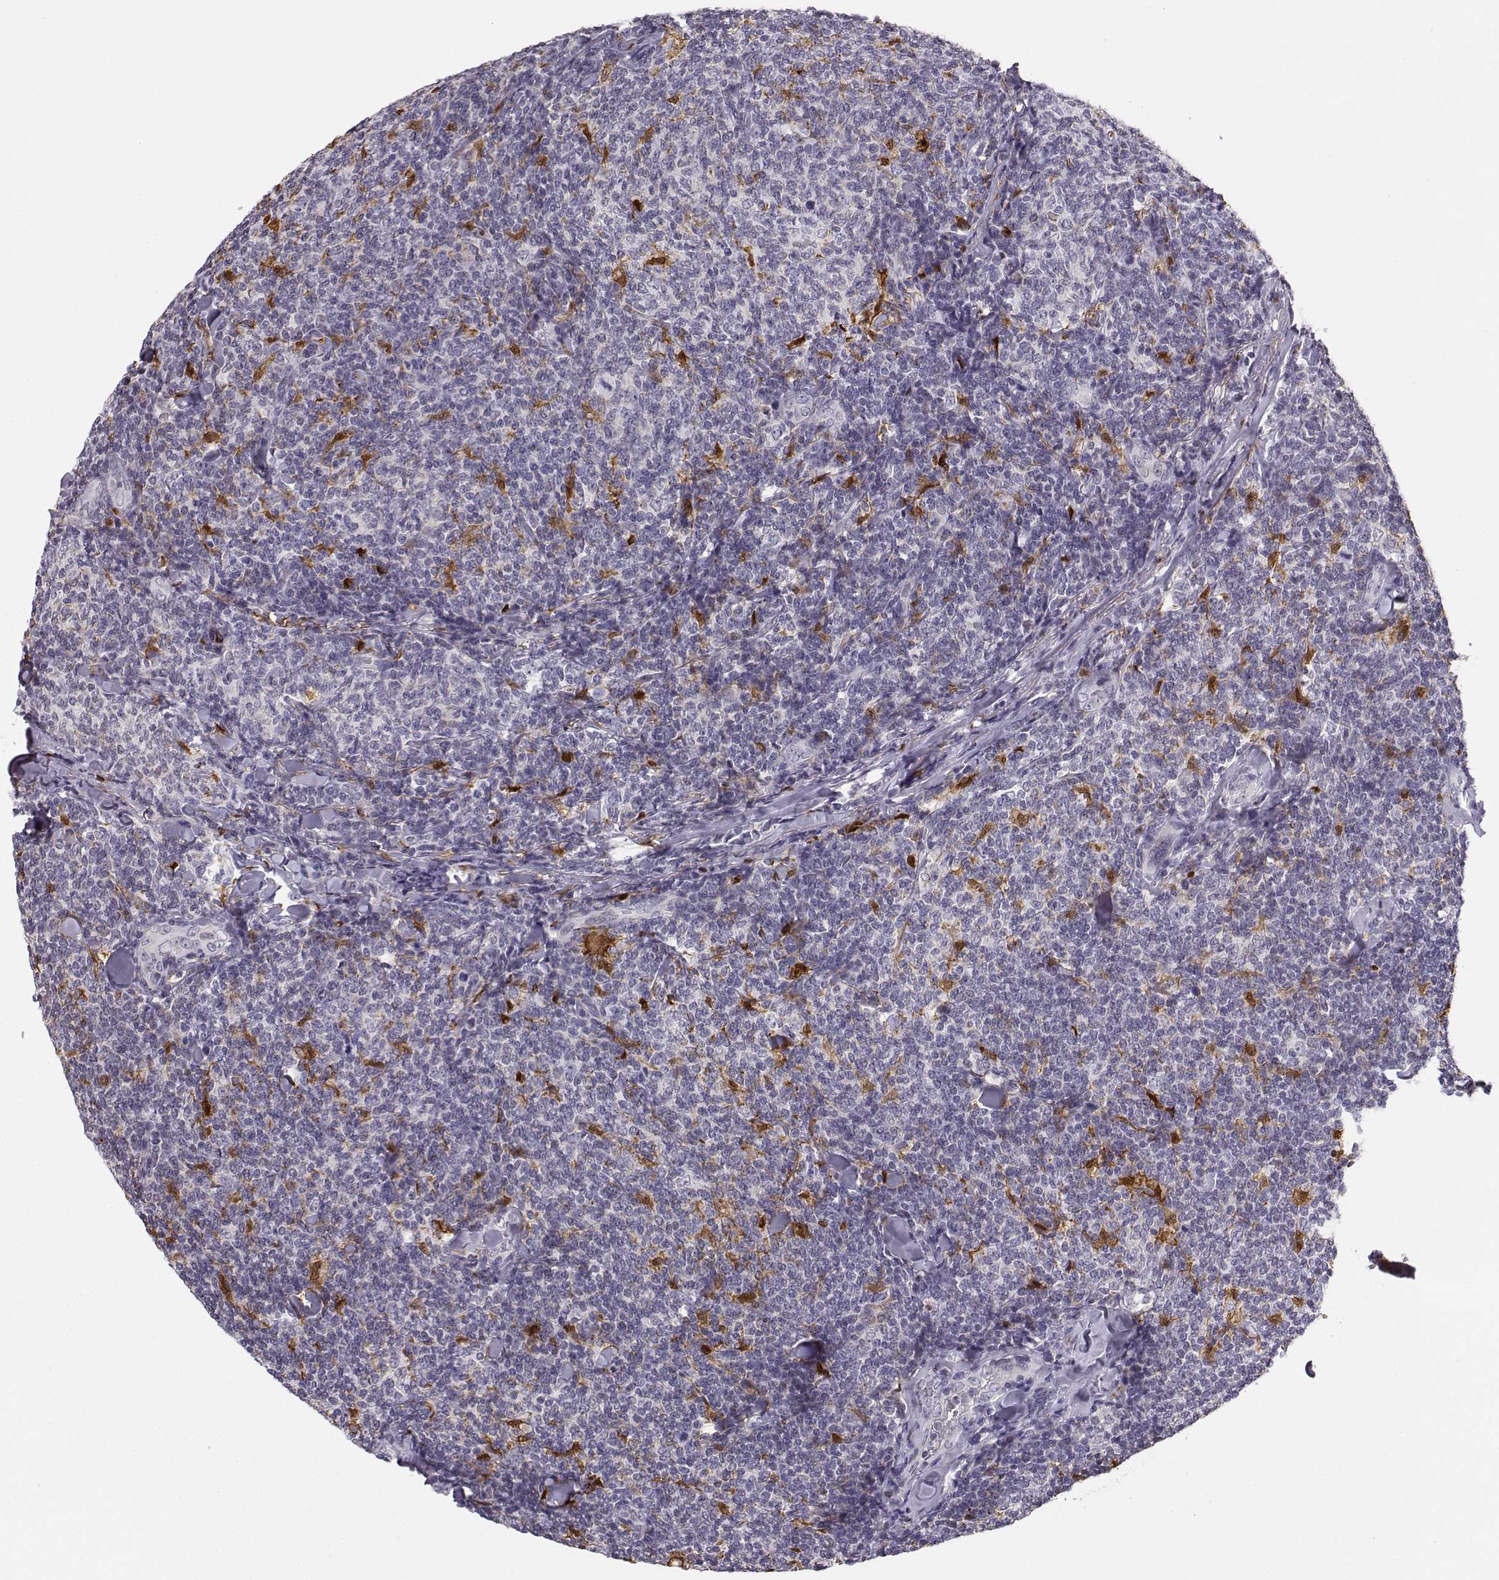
{"staining": {"intensity": "negative", "quantity": "none", "location": "none"}, "tissue": "lymphoma", "cell_type": "Tumor cells", "image_type": "cancer", "snomed": [{"axis": "morphology", "description": "Malignant lymphoma, non-Hodgkin's type, Low grade"}, {"axis": "topography", "description": "Lymph node"}], "caption": "This is an immunohistochemistry (IHC) image of human low-grade malignant lymphoma, non-Hodgkin's type. There is no staining in tumor cells.", "gene": "HTR7", "patient": {"sex": "female", "age": 56}}